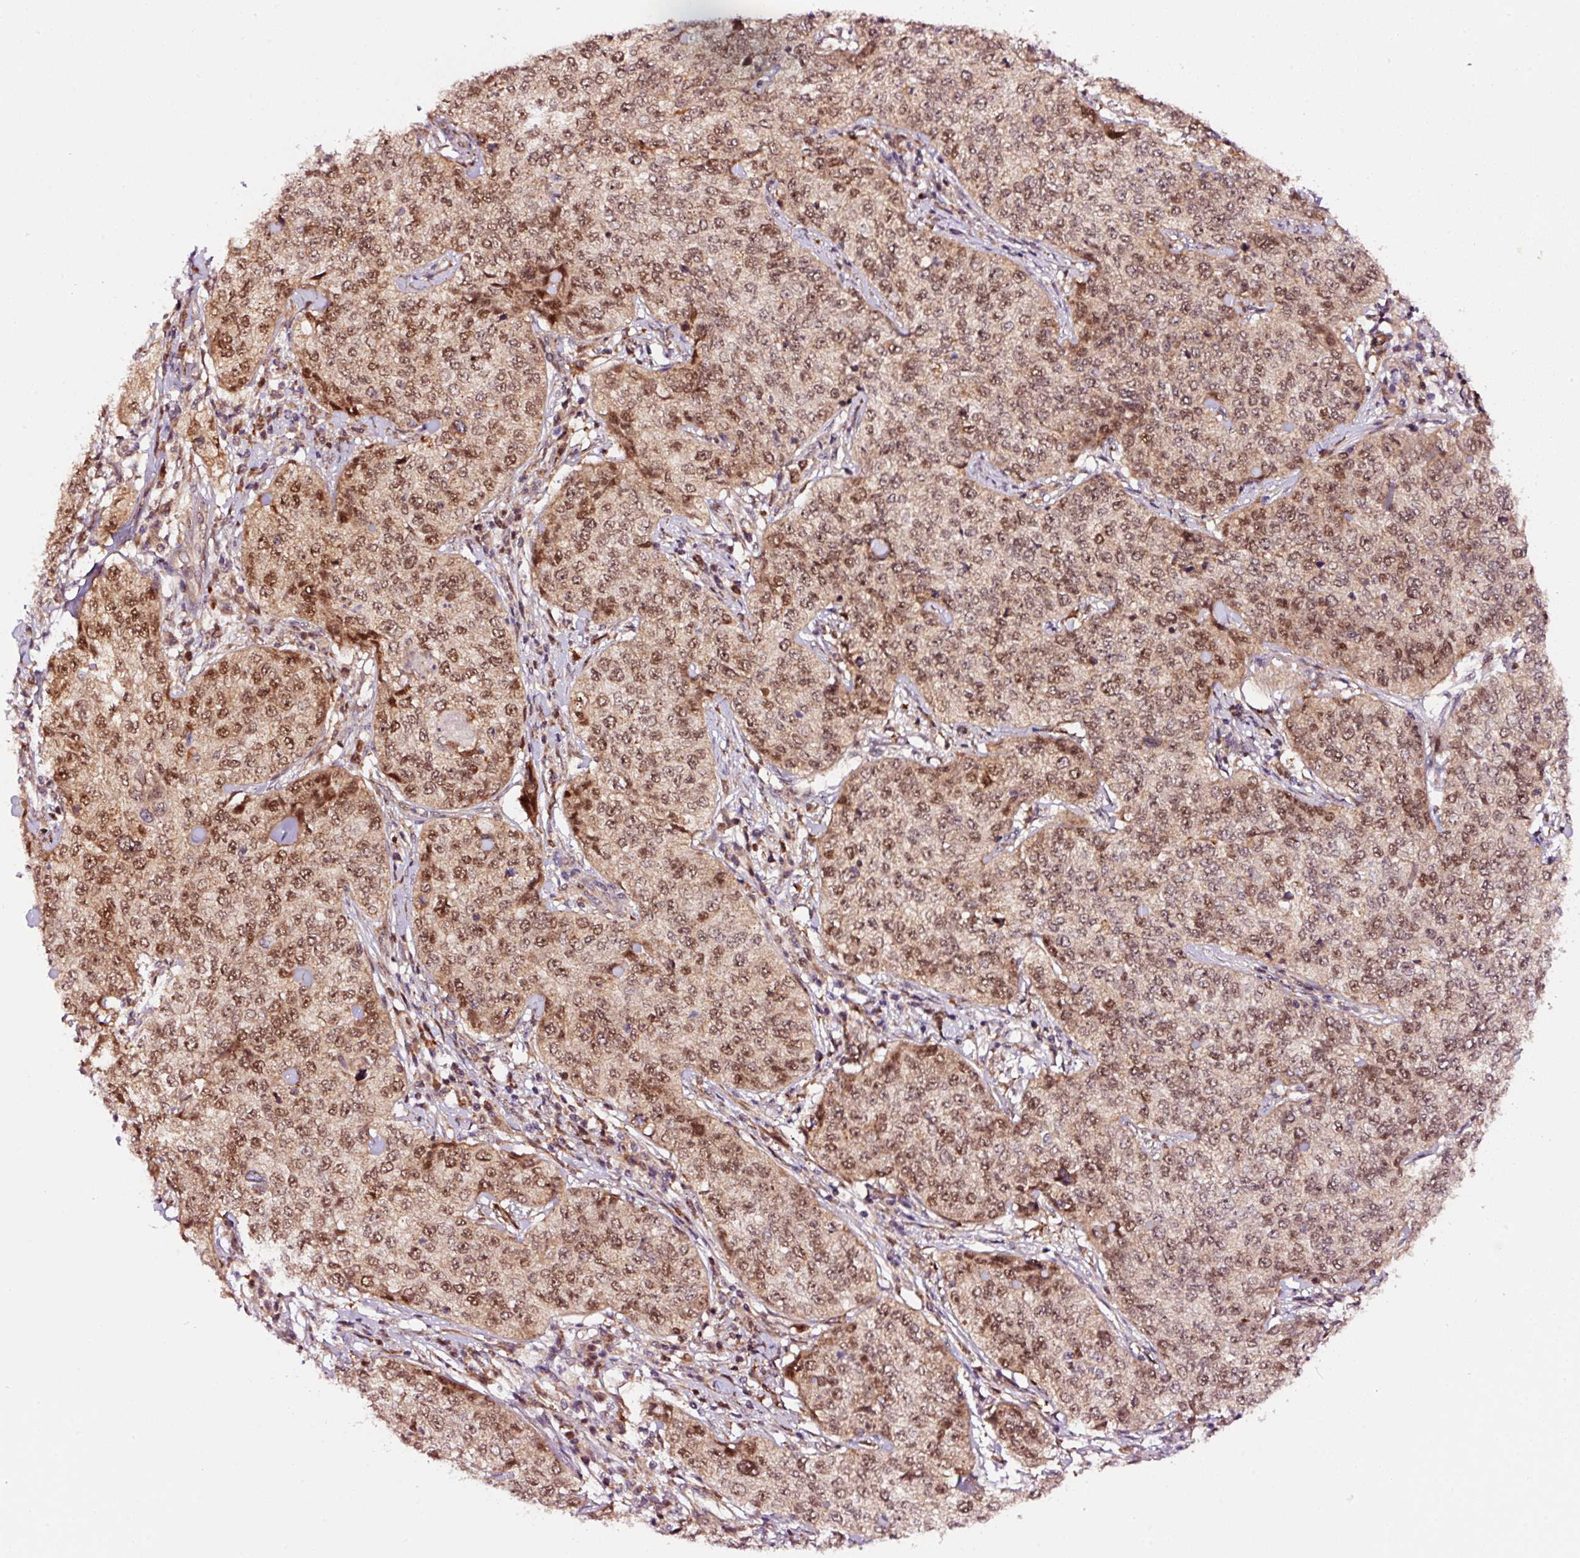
{"staining": {"intensity": "moderate", "quantity": ">75%", "location": "nuclear"}, "tissue": "cervical cancer", "cell_type": "Tumor cells", "image_type": "cancer", "snomed": [{"axis": "morphology", "description": "Squamous cell carcinoma, NOS"}, {"axis": "topography", "description": "Cervix"}], "caption": "Cervical cancer stained with DAB IHC shows medium levels of moderate nuclear expression in about >75% of tumor cells. (DAB IHC, brown staining for protein, blue staining for nuclei).", "gene": "RFC4", "patient": {"sex": "female", "age": 35}}